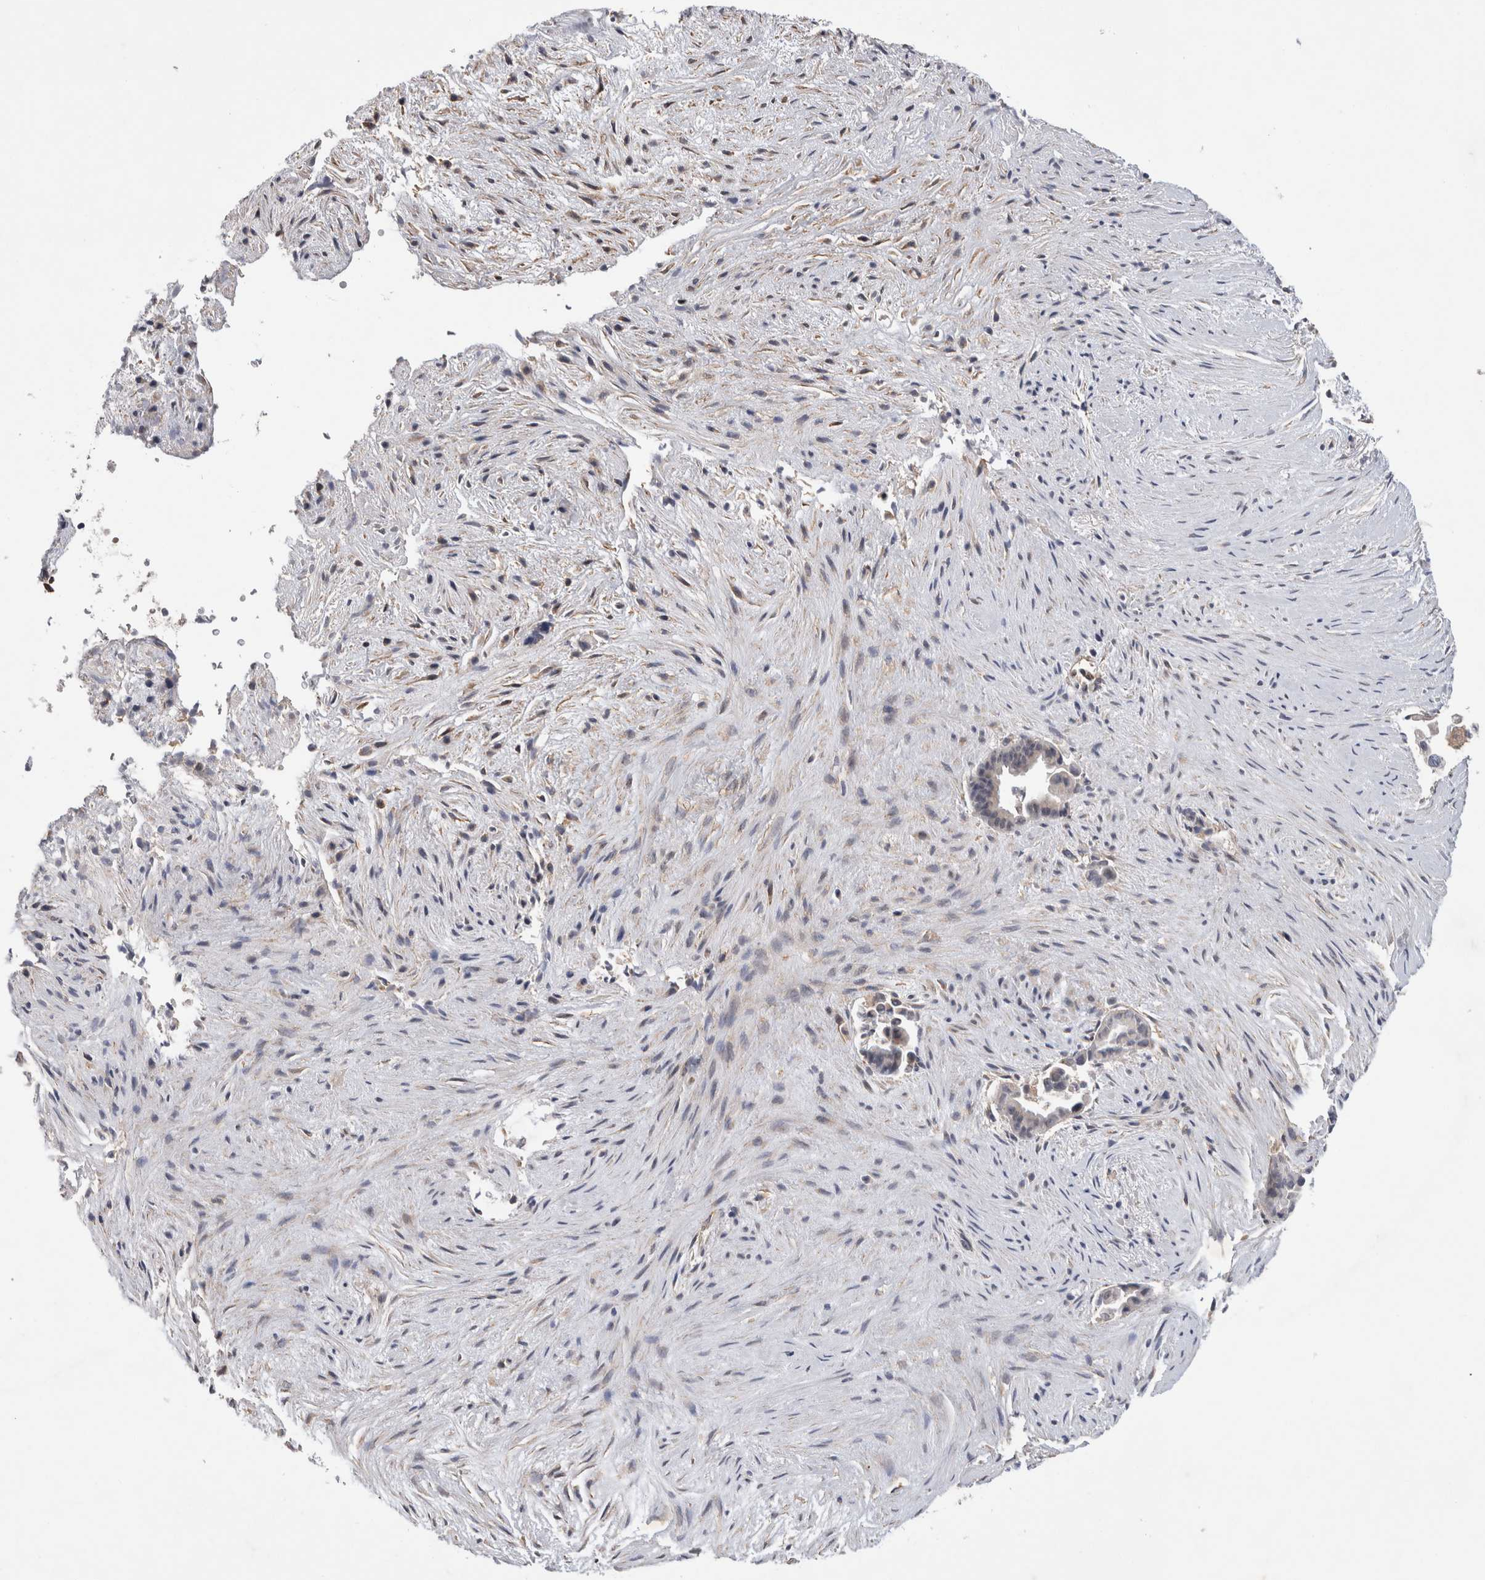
{"staining": {"intensity": "negative", "quantity": "none", "location": "none"}, "tissue": "liver cancer", "cell_type": "Tumor cells", "image_type": "cancer", "snomed": [{"axis": "morphology", "description": "Cholangiocarcinoma"}, {"axis": "topography", "description": "Liver"}], "caption": "Immunohistochemical staining of human liver cholangiocarcinoma shows no significant expression in tumor cells.", "gene": "ANKFY1", "patient": {"sex": "female", "age": 55}}